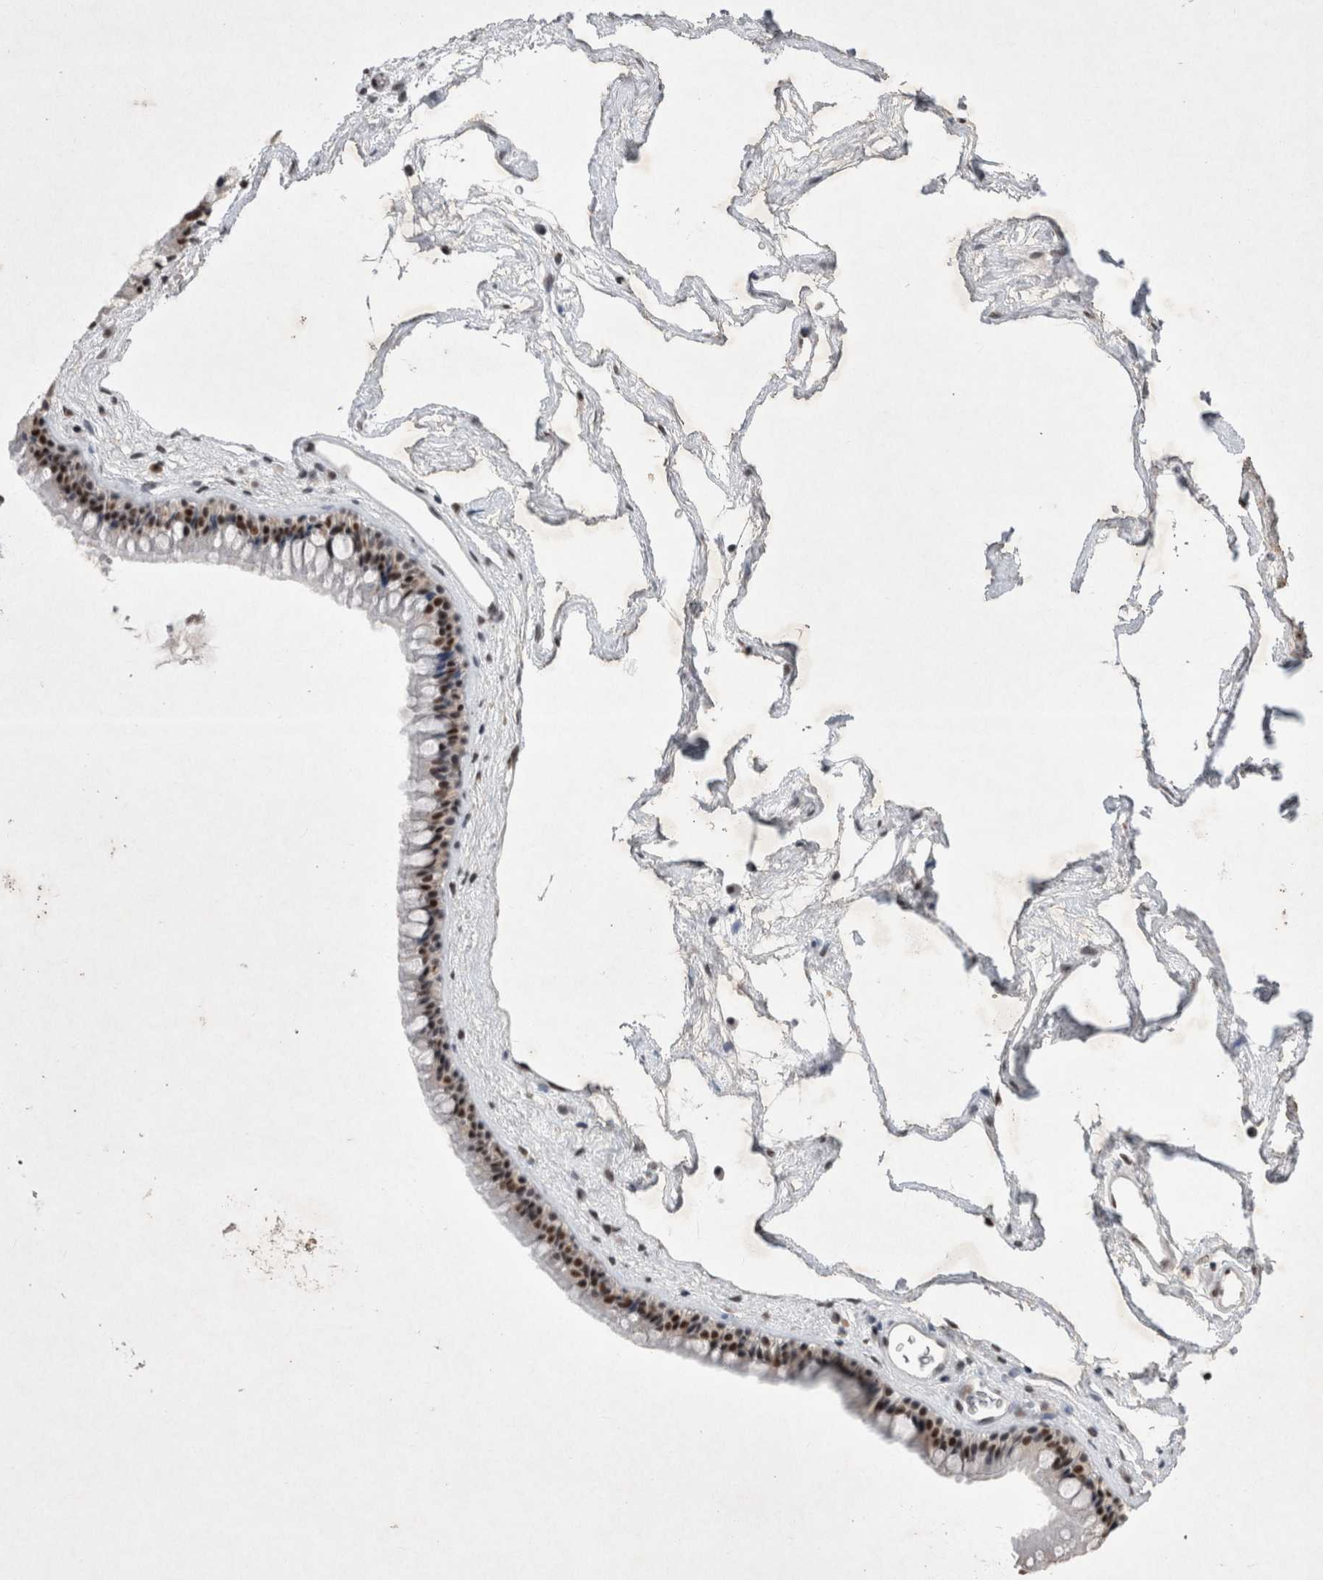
{"staining": {"intensity": "strong", "quantity": "25%-75%", "location": "nuclear"}, "tissue": "nasopharynx", "cell_type": "Respiratory epithelial cells", "image_type": "normal", "snomed": [{"axis": "morphology", "description": "Normal tissue, NOS"}, {"axis": "morphology", "description": "Inflammation, NOS"}, {"axis": "topography", "description": "Nasopharynx"}], "caption": "Immunohistochemistry image of normal human nasopharynx stained for a protein (brown), which exhibits high levels of strong nuclear positivity in about 25%-75% of respiratory epithelial cells.", "gene": "RBM6", "patient": {"sex": "male", "age": 48}}